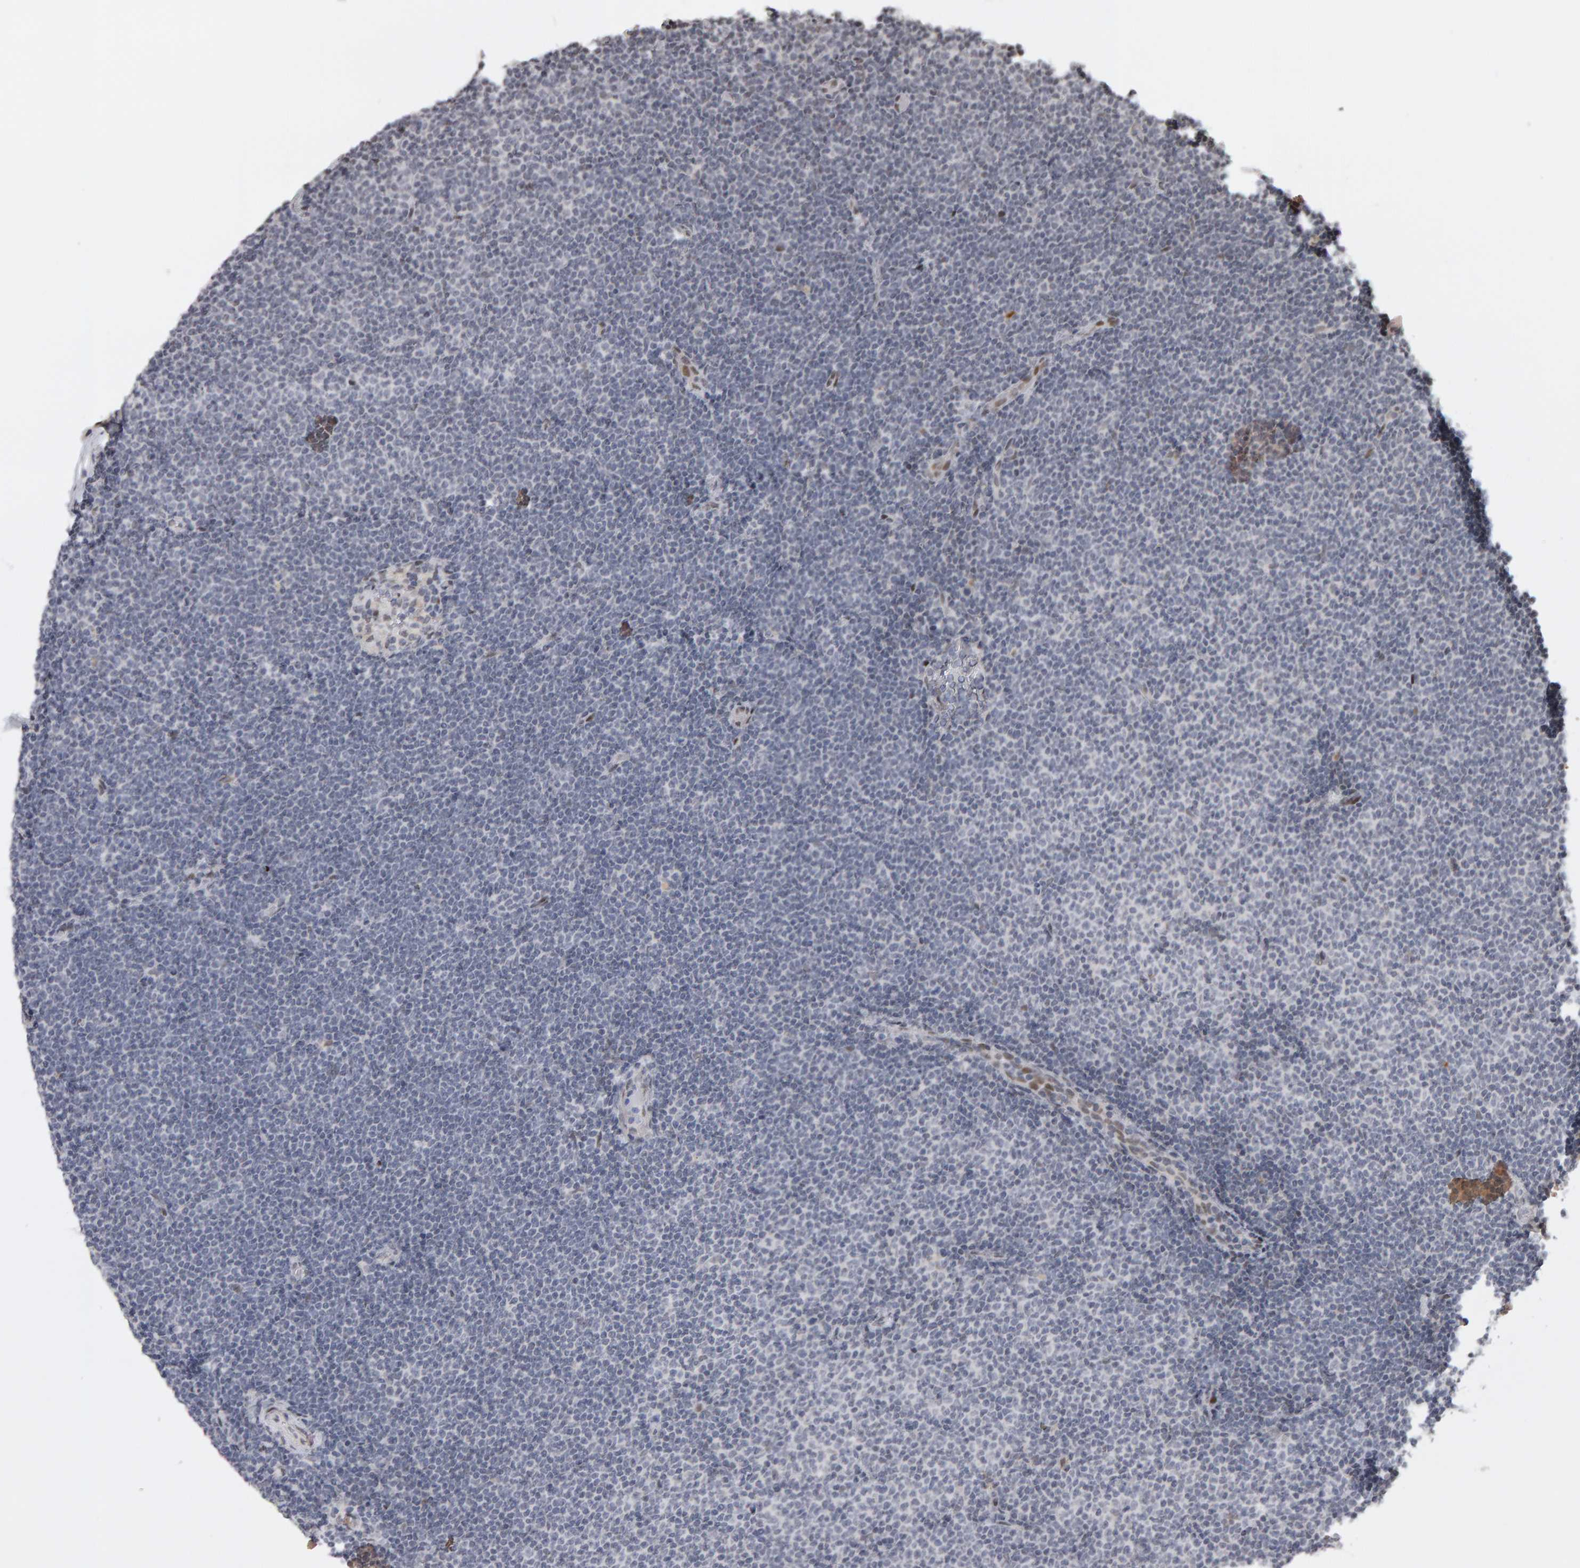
{"staining": {"intensity": "negative", "quantity": "none", "location": "none"}, "tissue": "lymphoma", "cell_type": "Tumor cells", "image_type": "cancer", "snomed": [{"axis": "morphology", "description": "Malignant lymphoma, non-Hodgkin's type, Low grade"}, {"axis": "topography", "description": "Lymph node"}], "caption": "This is an immunohistochemistry photomicrograph of human lymphoma. There is no expression in tumor cells.", "gene": "TRAM1", "patient": {"sex": "female", "age": 53}}